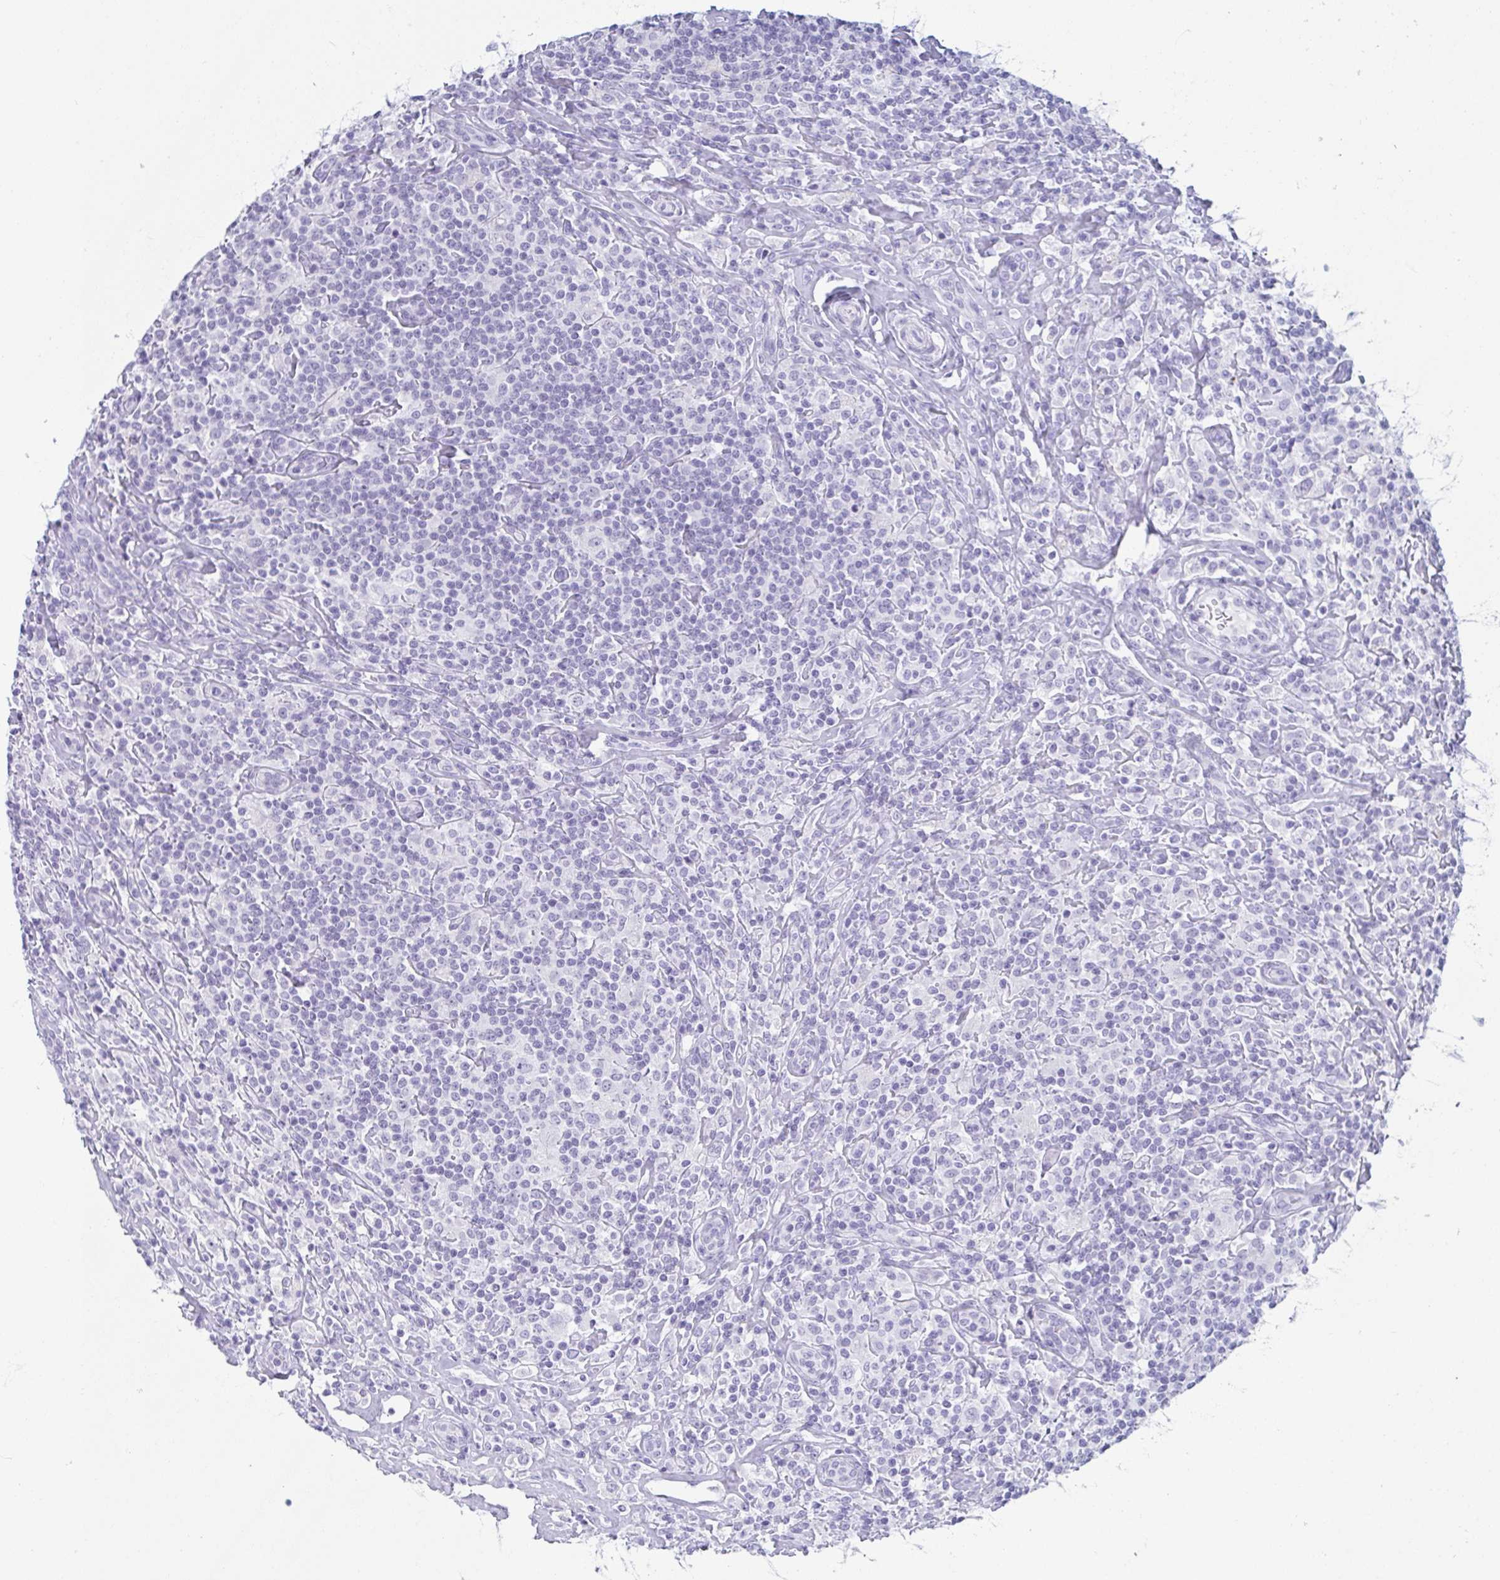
{"staining": {"intensity": "negative", "quantity": "none", "location": "none"}, "tissue": "lymphoma", "cell_type": "Tumor cells", "image_type": "cancer", "snomed": [{"axis": "morphology", "description": "Hodgkin's disease, NOS"}, {"axis": "morphology", "description": "Hodgkin's lymphoma, nodular sclerosis"}, {"axis": "topography", "description": "Lymph node"}], "caption": "This is an immunohistochemistry (IHC) histopathology image of Hodgkin's disease. There is no staining in tumor cells.", "gene": "ZG16B", "patient": {"sex": "female", "age": 10}}